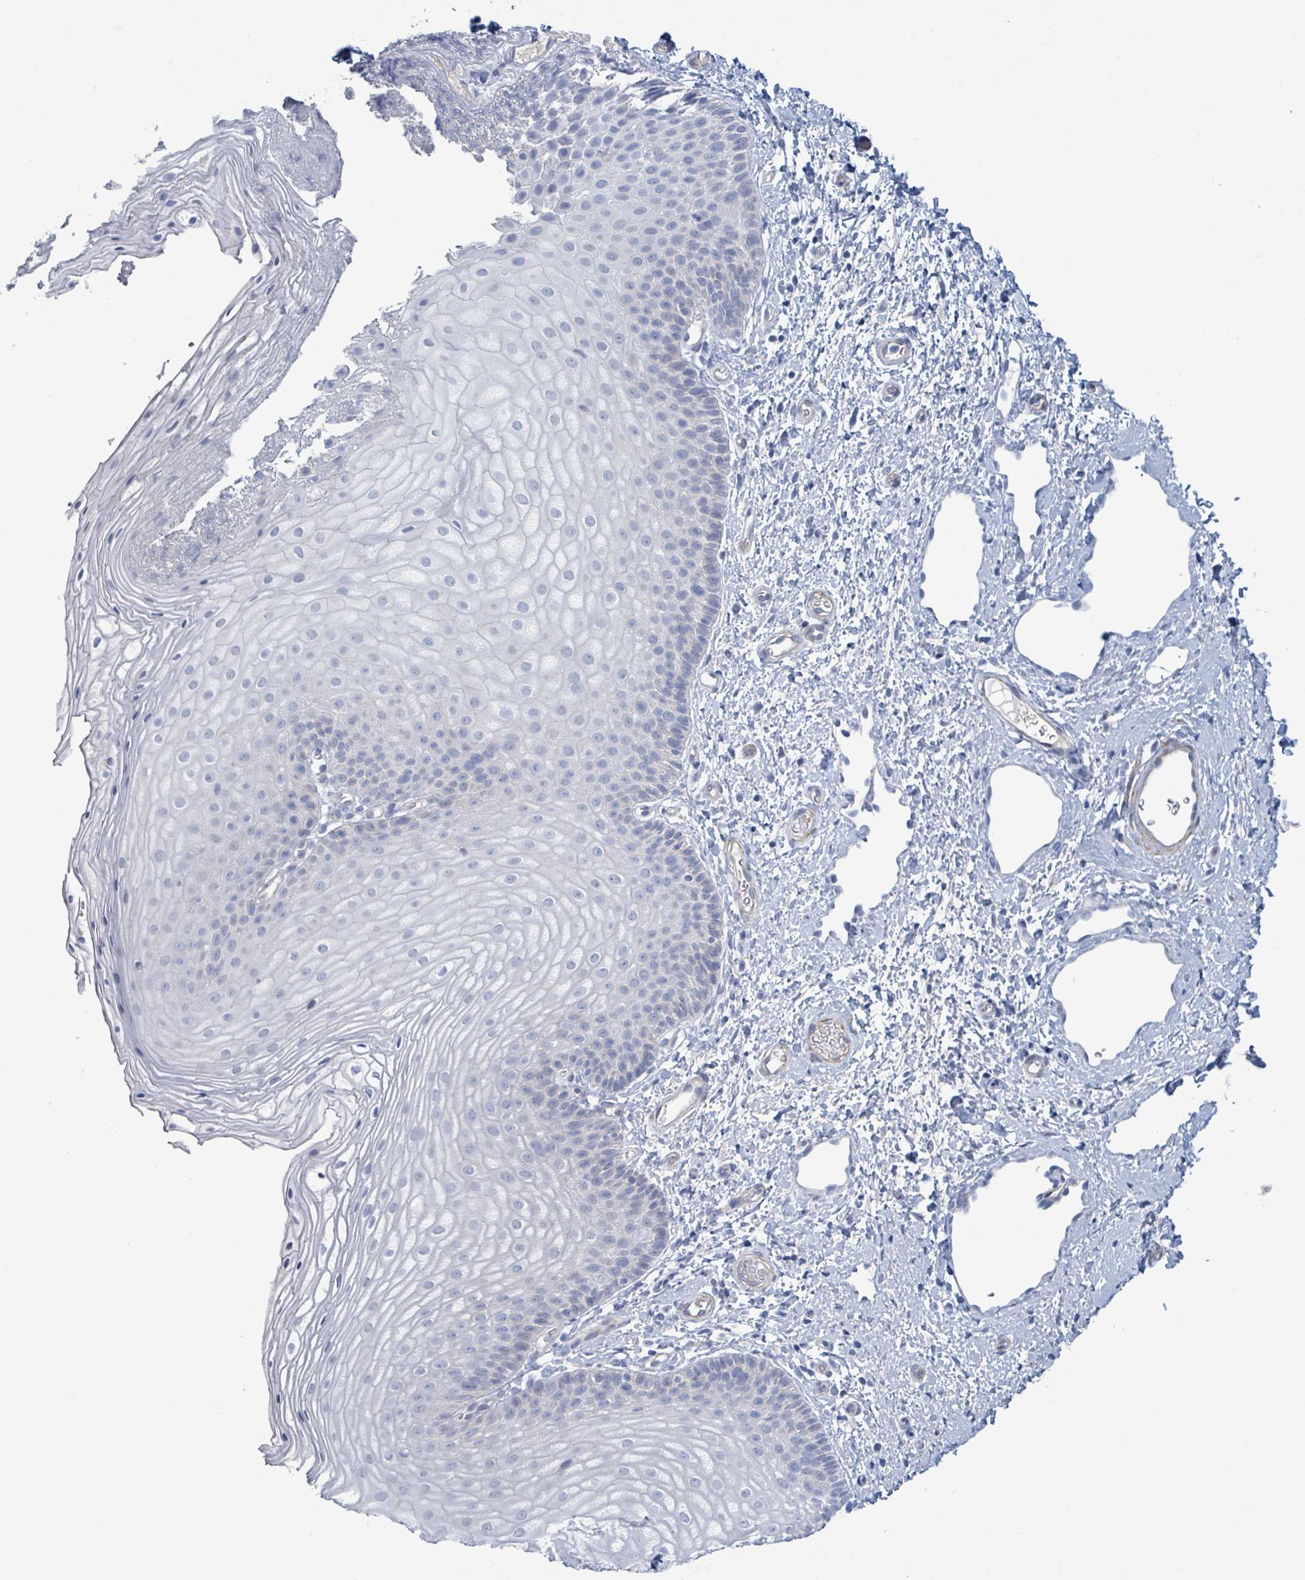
{"staining": {"intensity": "negative", "quantity": "none", "location": "none"}, "tissue": "skin", "cell_type": "Epidermal cells", "image_type": "normal", "snomed": [{"axis": "morphology", "description": "Normal tissue, NOS"}, {"axis": "topography", "description": "Anal"}], "caption": "Epidermal cells are negative for protein expression in normal human skin. Nuclei are stained in blue.", "gene": "PKLR", "patient": {"sex": "female", "age": 40}}